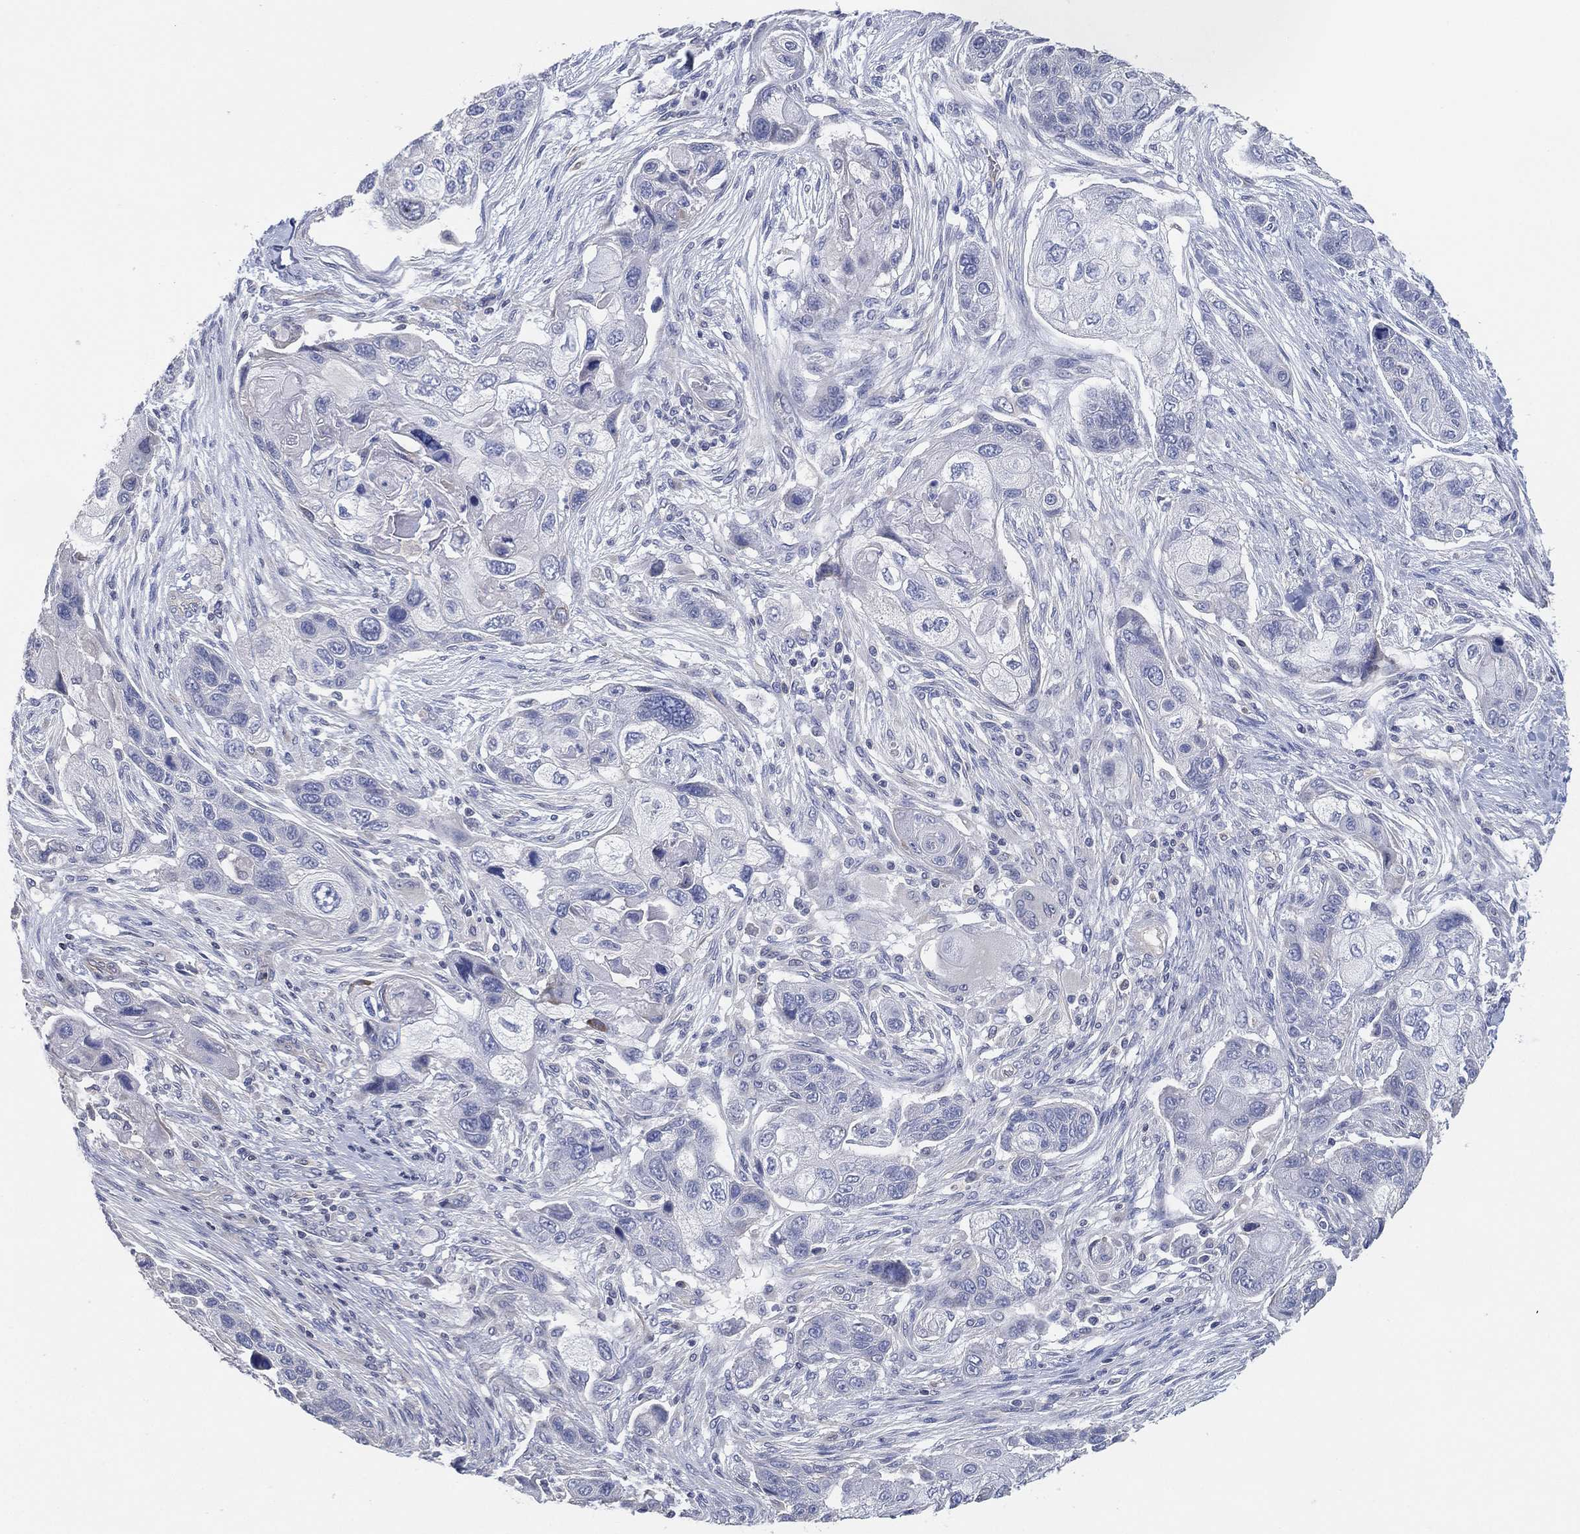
{"staining": {"intensity": "negative", "quantity": "none", "location": "none"}, "tissue": "lung cancer", "cell_type": "Tumor cells", "image_type": "cancer", "snomed": [{"axis": "morphology", "description": "Squamous cell carcinoma, NOS"}, {"axis": "topography", "description": "Lung"}], "caption": "Photomicrograph shows no protein expression in tumor cells of lung cancer (squamous cell carcinoma) tissue.", "gene": "CFTR", "patient": {"sex": "male", "age": 69}}